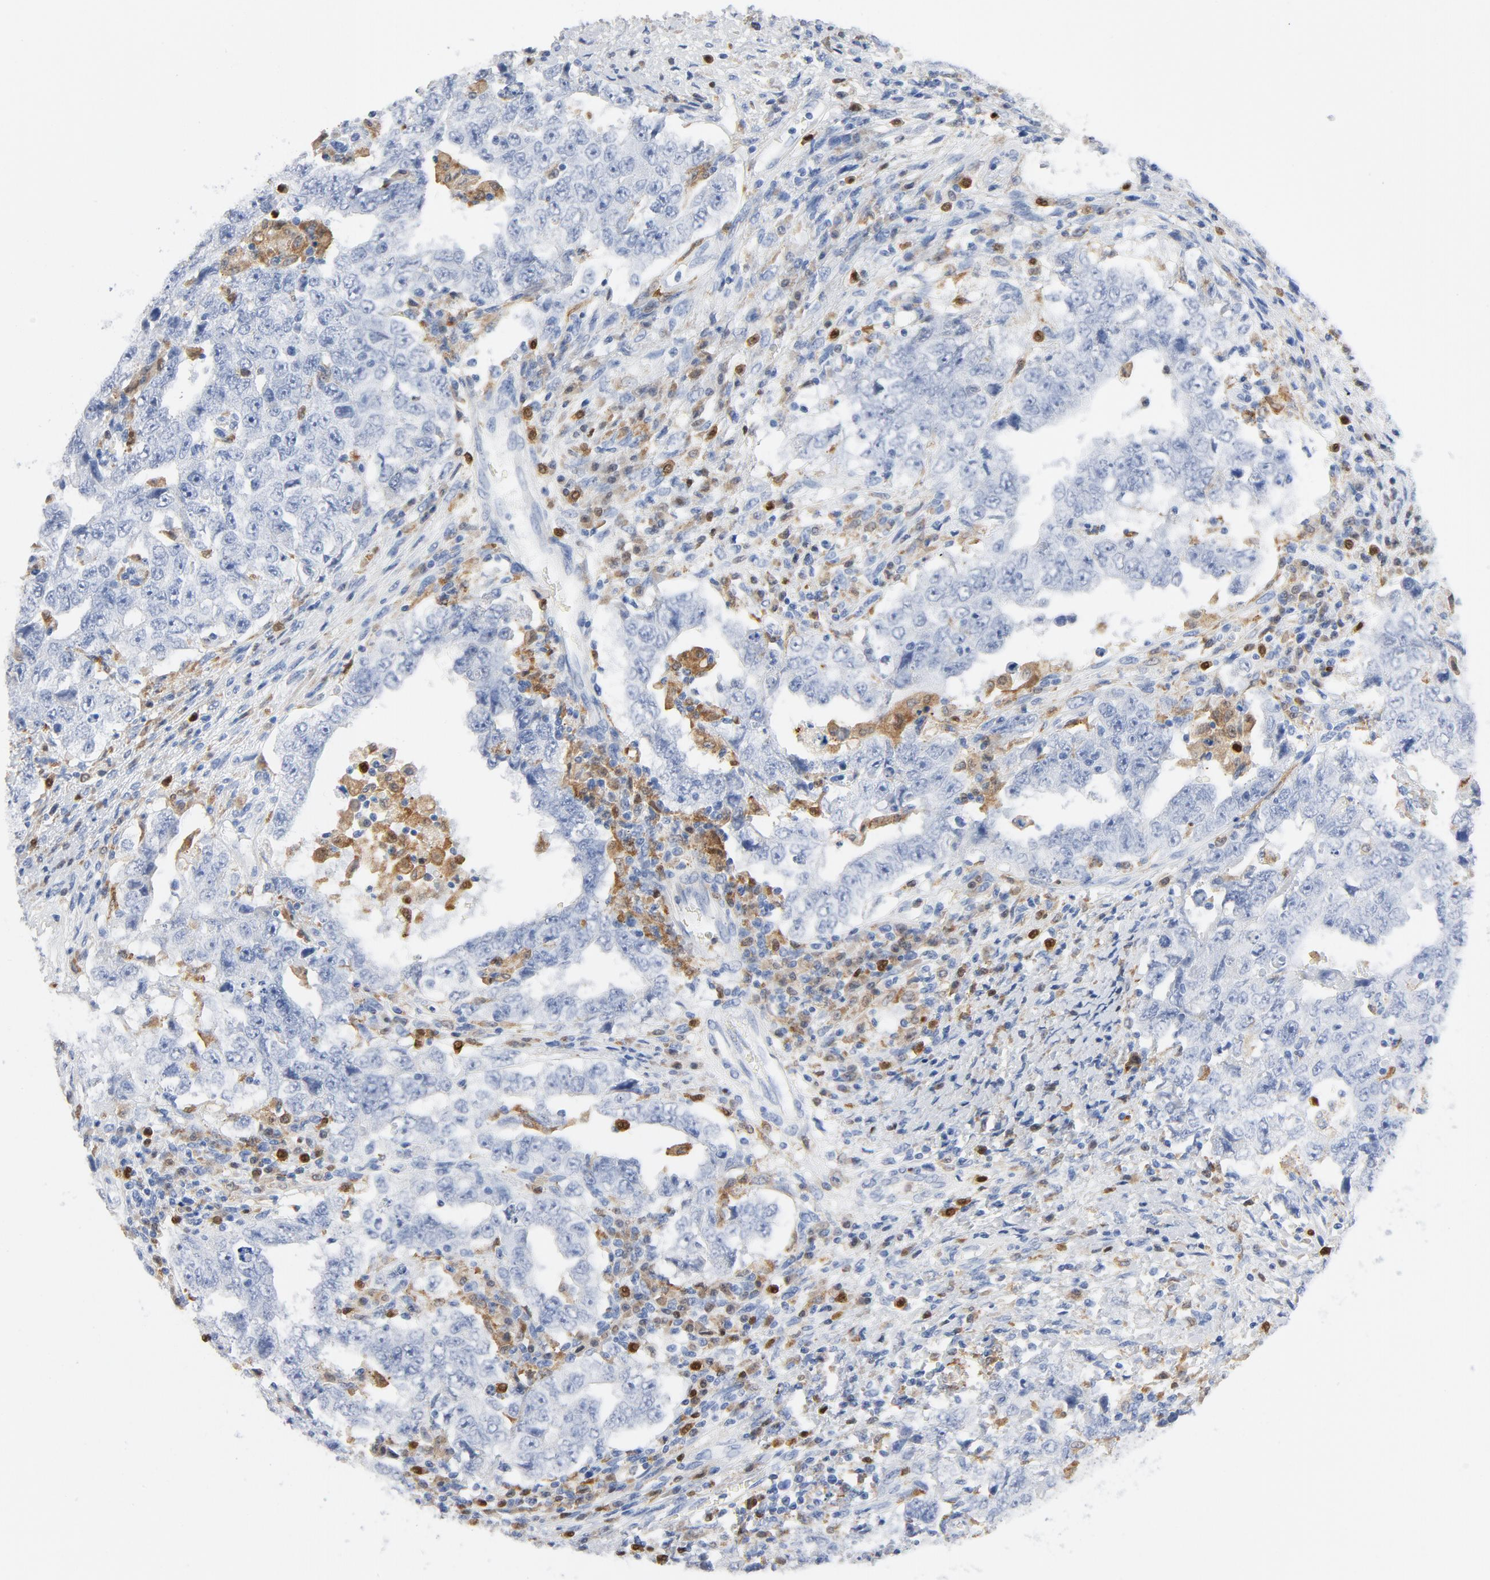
{"staining": {"intensity": "negative", "quantity": "none", "location": "none"}, "tissue": "testis cancer", "cell_type": "Tumor cells", "image_type": "cancer", "snomed": [{"axis": "morphology", "description": "Carcinoma, Embryonal, NOS"}, {"axis": "topography", "description": "Testis"}], "caption": "A high-resolution photomicrograph shows IHC staining of testis cancer (embryonal carcinoma), which shows no significant expression in tumor cells. The staining was performed using DAB to visualize the protein expression in brown, while the nuclei were stained in blue with hematoxylin (Magnification: 20x).", "gene": "NCF1", "patient": {"sex": "male", "age": 26}}